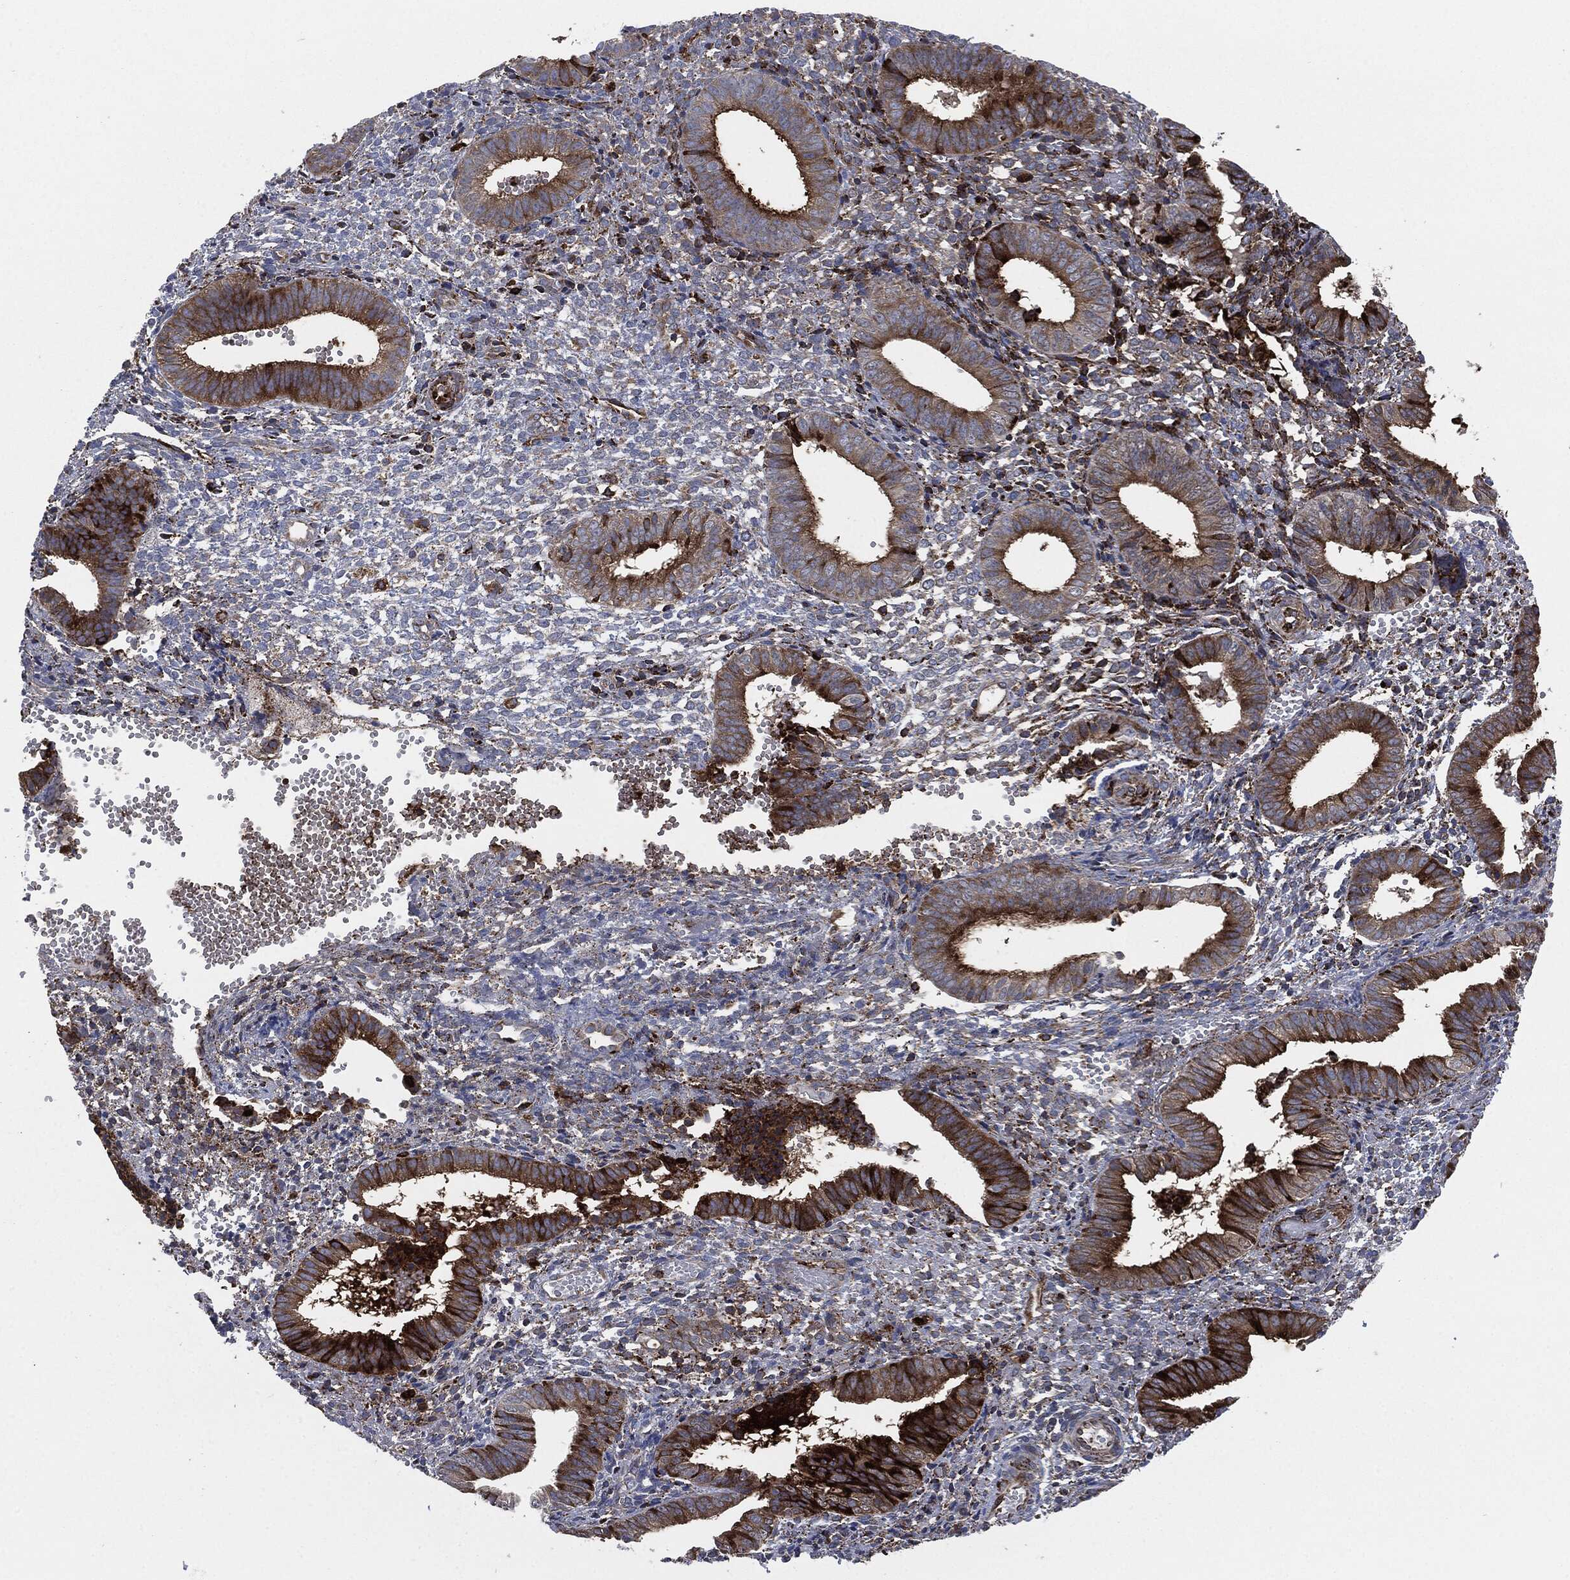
{"staining": {"intensity": "moderate", "quantity": "<25%", "location": "cytoplasmic/membranous"}, "tissue": "endometrium", "cell_type": "Cells in endometrial stroma", "image_type": "normal", "snomed": [{"axis": "morphology", "description": "Normal tissue, NOS"}, {"axis": "topography", "description": "Endometrium"}], "caption": "Immunohistochemical staining of unremarkable endometrium shows moderate cytoplasmic/membranous protein positivity in about <25% of cells in endometrial stroma. (DAB (3,3'-diaminobenzidine) IHC with brightfield microscopy, high magnification).", "gene": "CALR", "patient": {"sex": "female", "age": 42}}